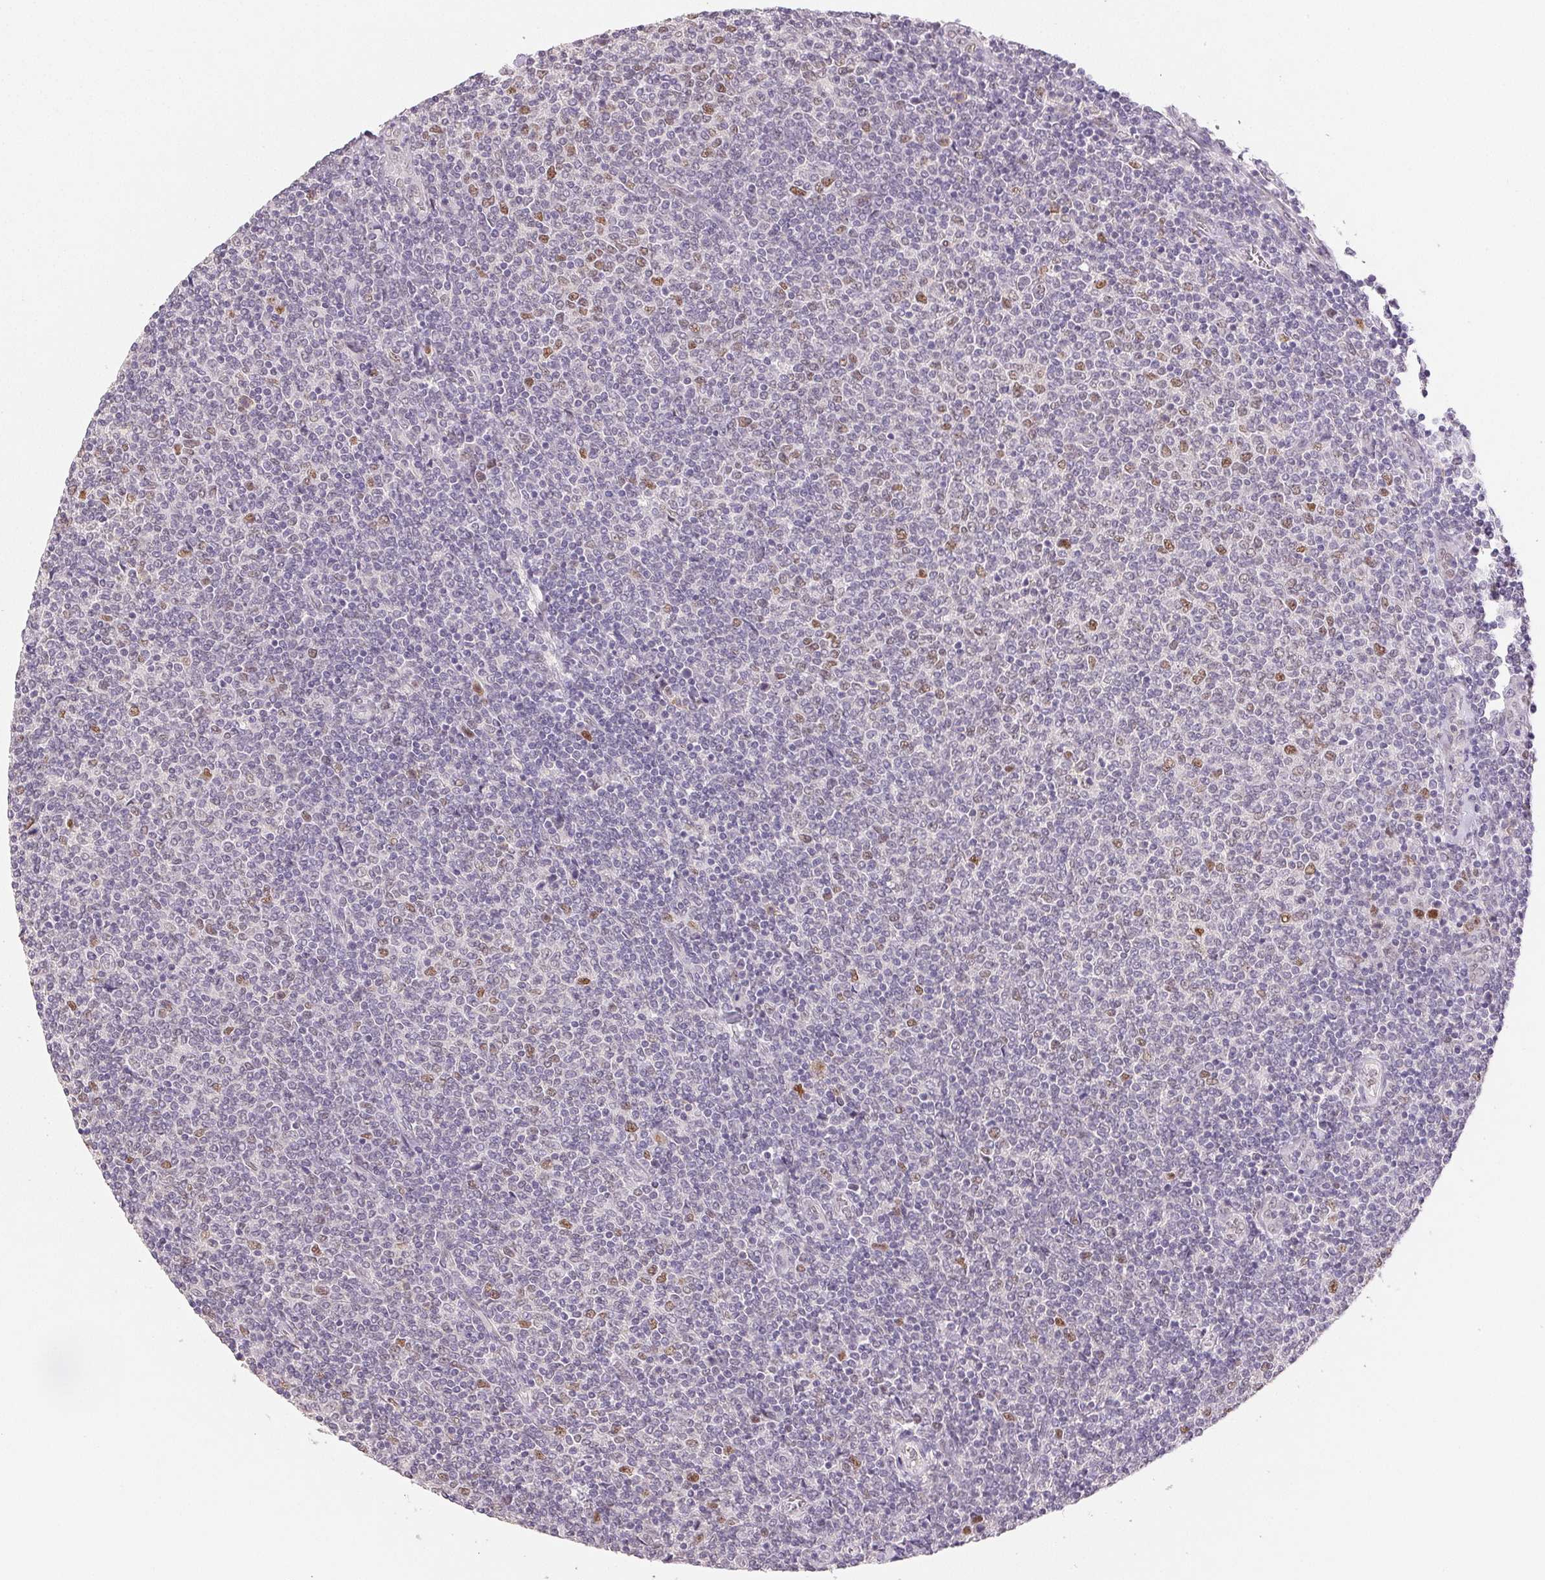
{"staining": {"intensity": "negative", "quantity": "none", "location": "none"}, "tissue": "lymphoma", "cell_type": "Tumor cells", "image_type": "cancer", "snomed": [{"axis": "morphology", "description": "Malignant lymphoma, non-Hodgkin's type, Low grade"}, {"axis": "topography", "description": "Lymph node"}], "caption": "High power microscopy image of an immunohistochemistry photomicrograph of low-grade malignant lymphoma, non-Hodgkin's type, revealing no significant staining in tumor cells.", "gene": "POLR3G", "patient": {"sex": "male", "age": 52}}